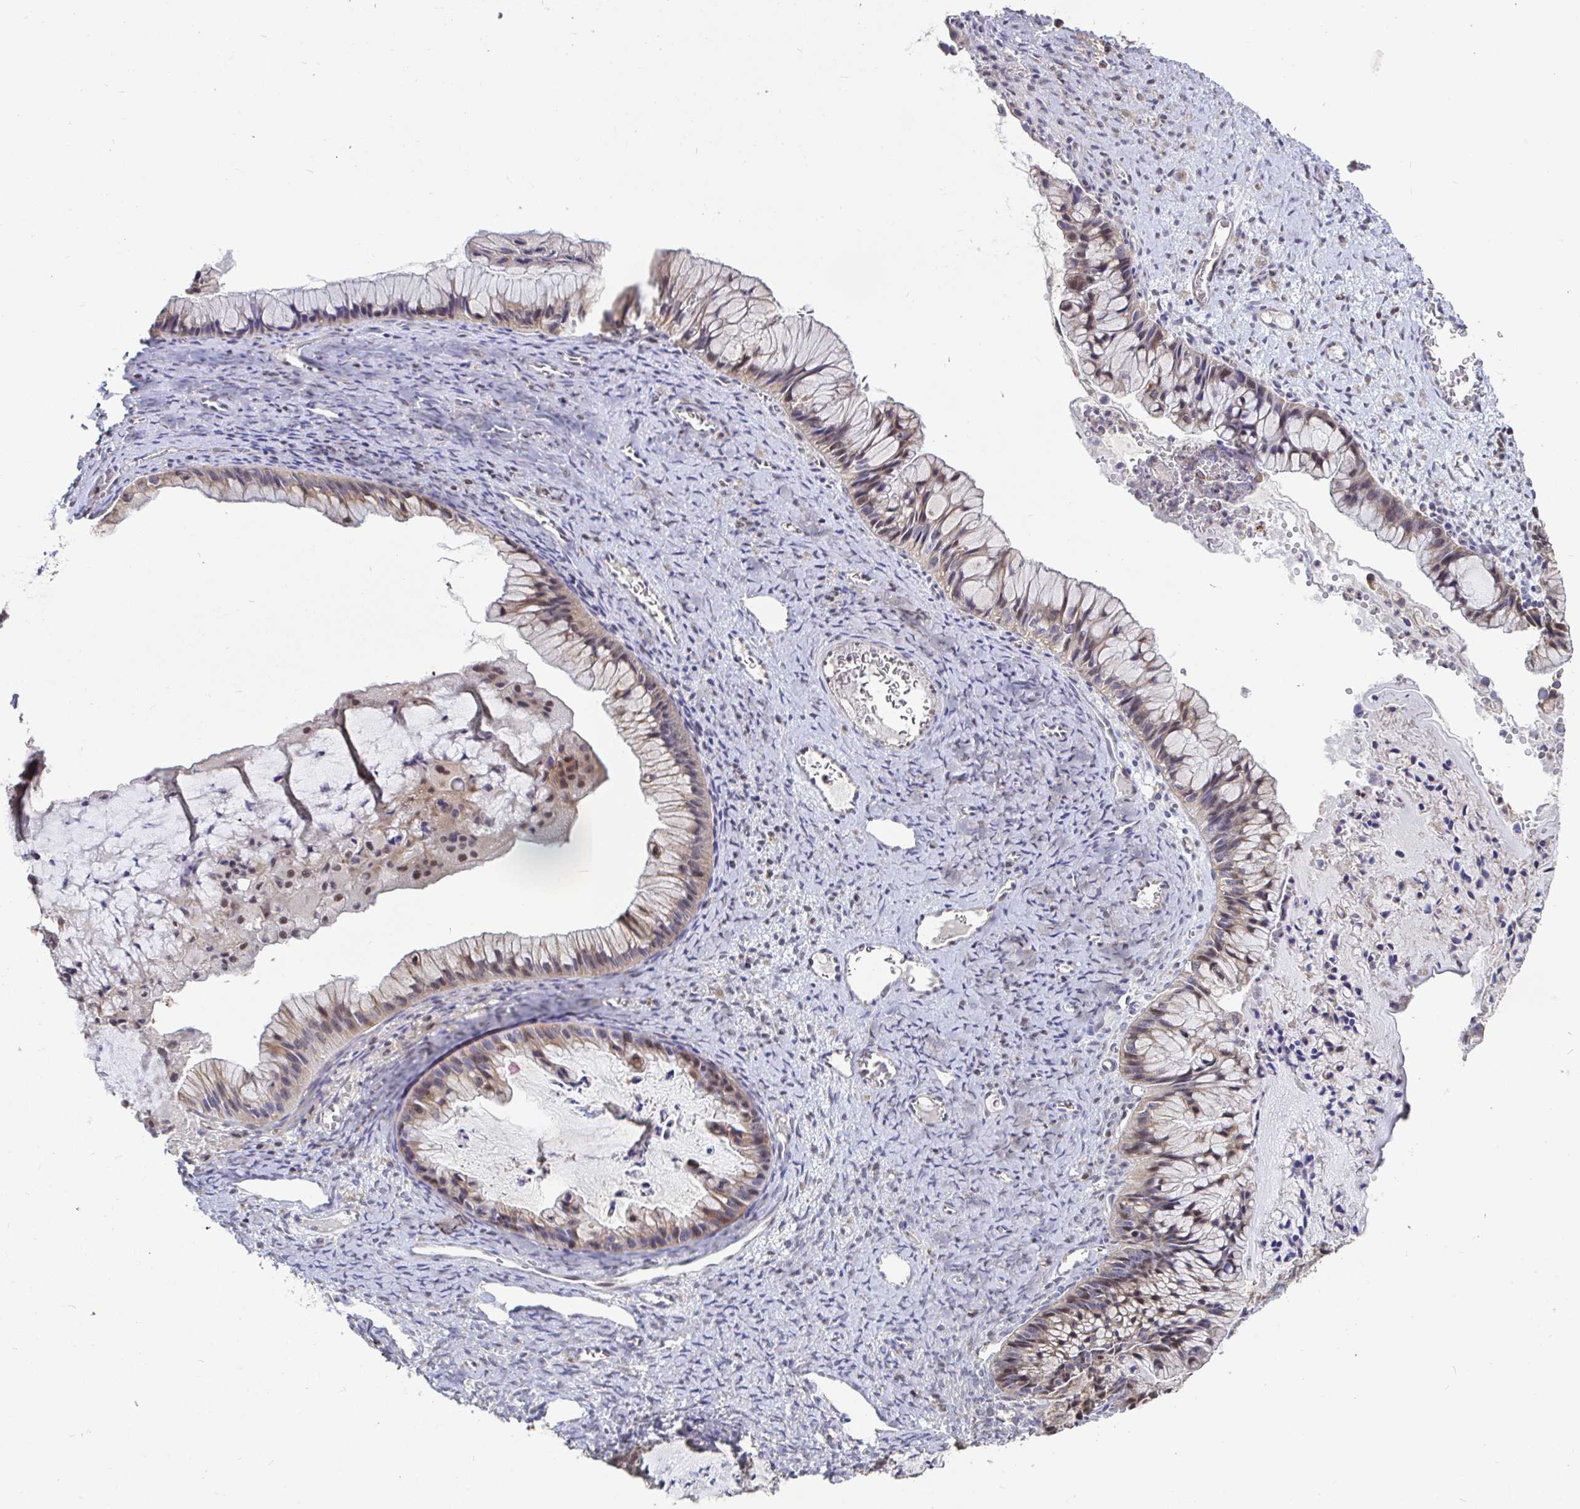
{"staining": {"intensity": "moderate", "quantity": ">75%", "location": "cytoplasmic/membranous"}, "tissue": "ovarian cancer", "cell_type": "Tumor cells", "image_type": "cancer", "snomed": [{"axis": "morphology", "description": "Cystadenocarcinoma, mucinous, NOS"}, {"axis": "topography", "description": "Ovary"}], "caption": "Ovarian cancer stained with a brown dye displays moderate cytoplasmic/membranous positive expression in approximately >75% of tumor cells.", "gene": "ELP1", "patient": {"sex": "female", "age": 72}}